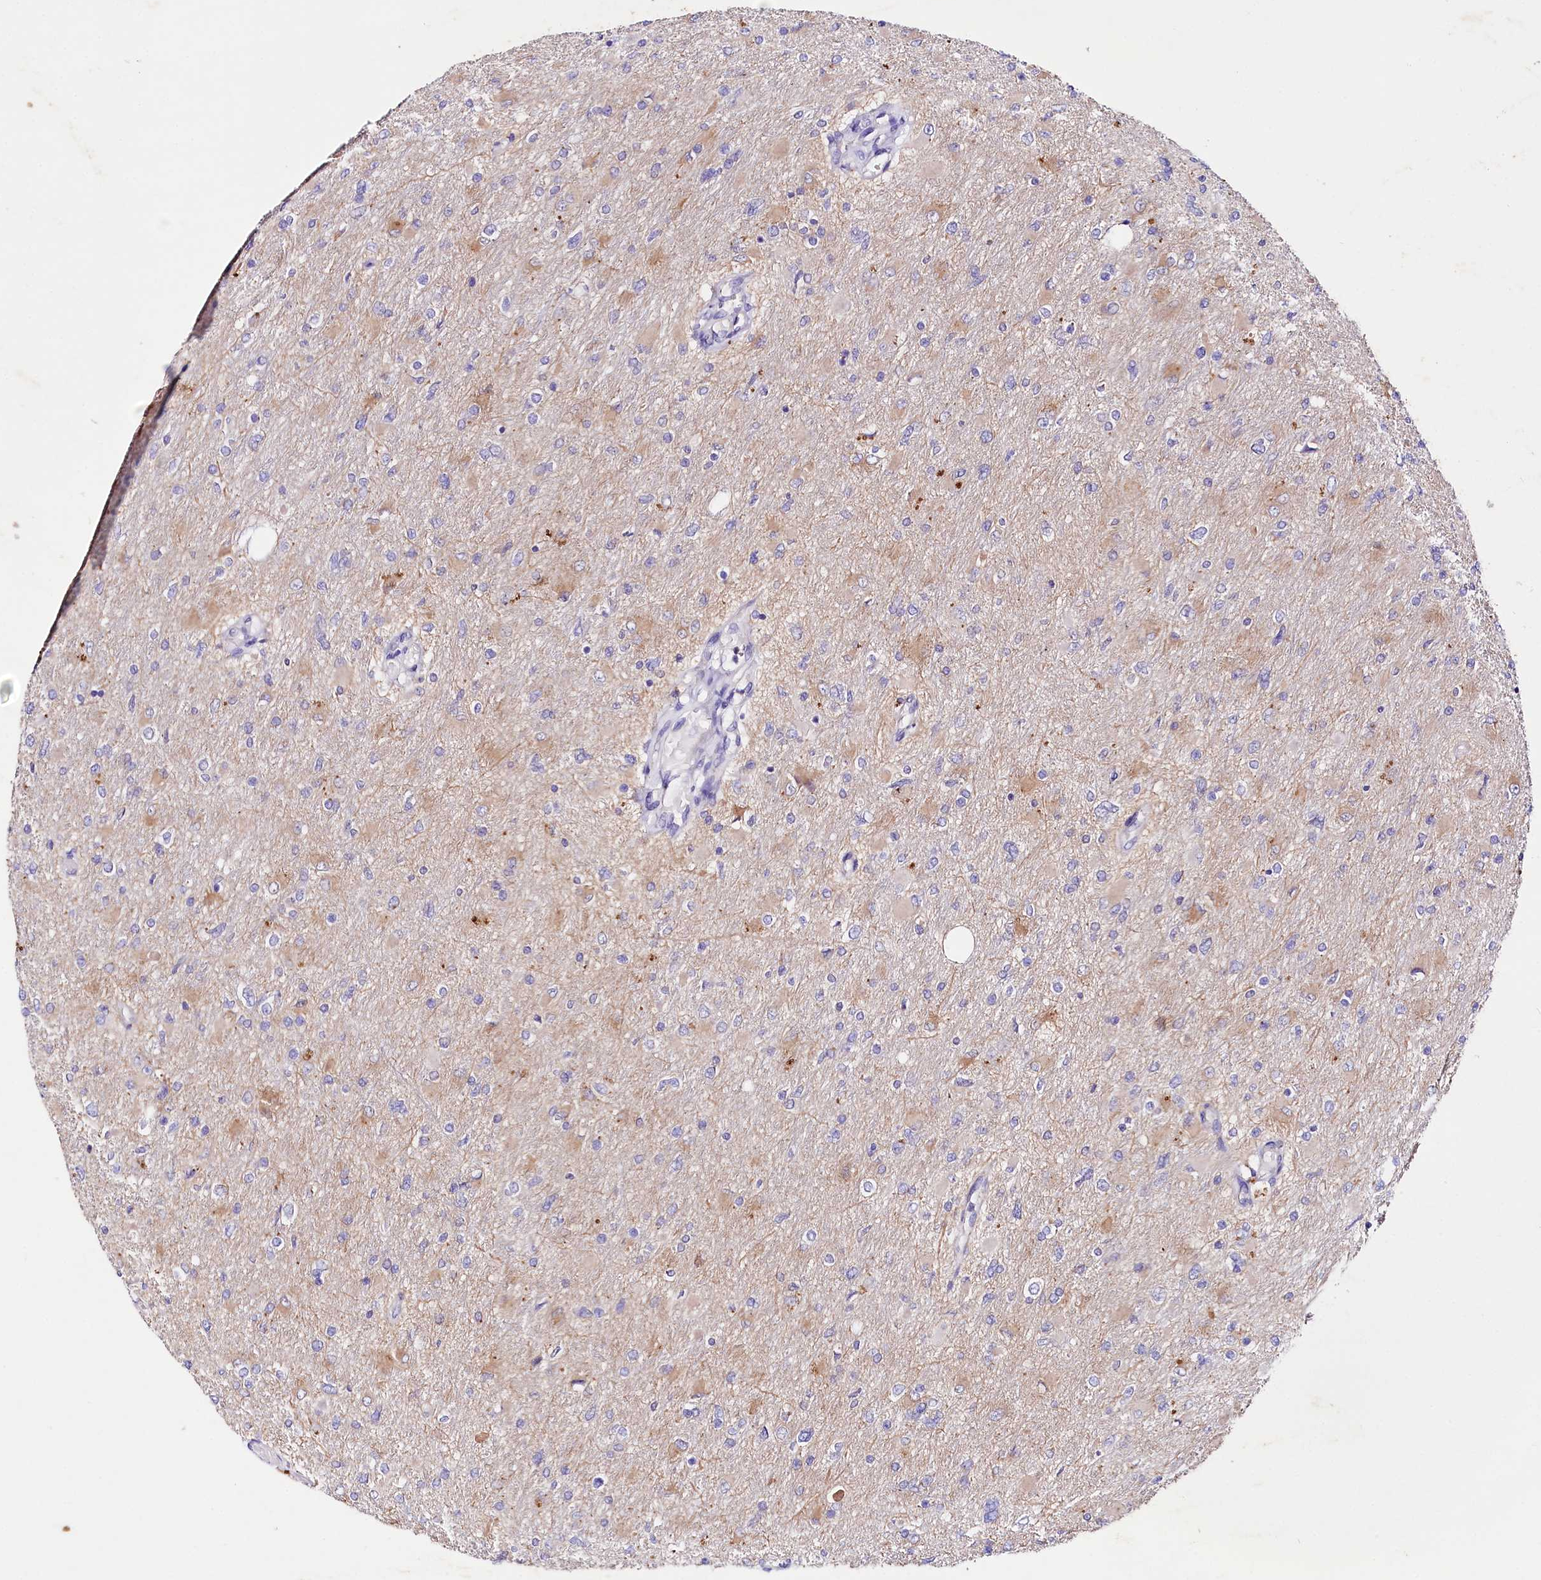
{"staining": {"intensity": "moderate", "quantity": "<25%", "location": "cytoplasmic/membranous"}, "tissue": "glioma", "cell_type": "Tumor cells", "image_type": "cancer", "snomed": [{"axis": "morphology", "description": "Glioma, malignant, High grade"}, {"axis": "topography", "description": "Cerebral cortex"}], "caption": "Immunohistochemistry (IHC) of glioma displays low levels of moderate cytoplasmic/membranous staining in about <25% of tumor cells. (IHC, brightfield microscopy, high magnification).", "gene": "SACM1L", "patient": {"sex": "female", "age": 36}}